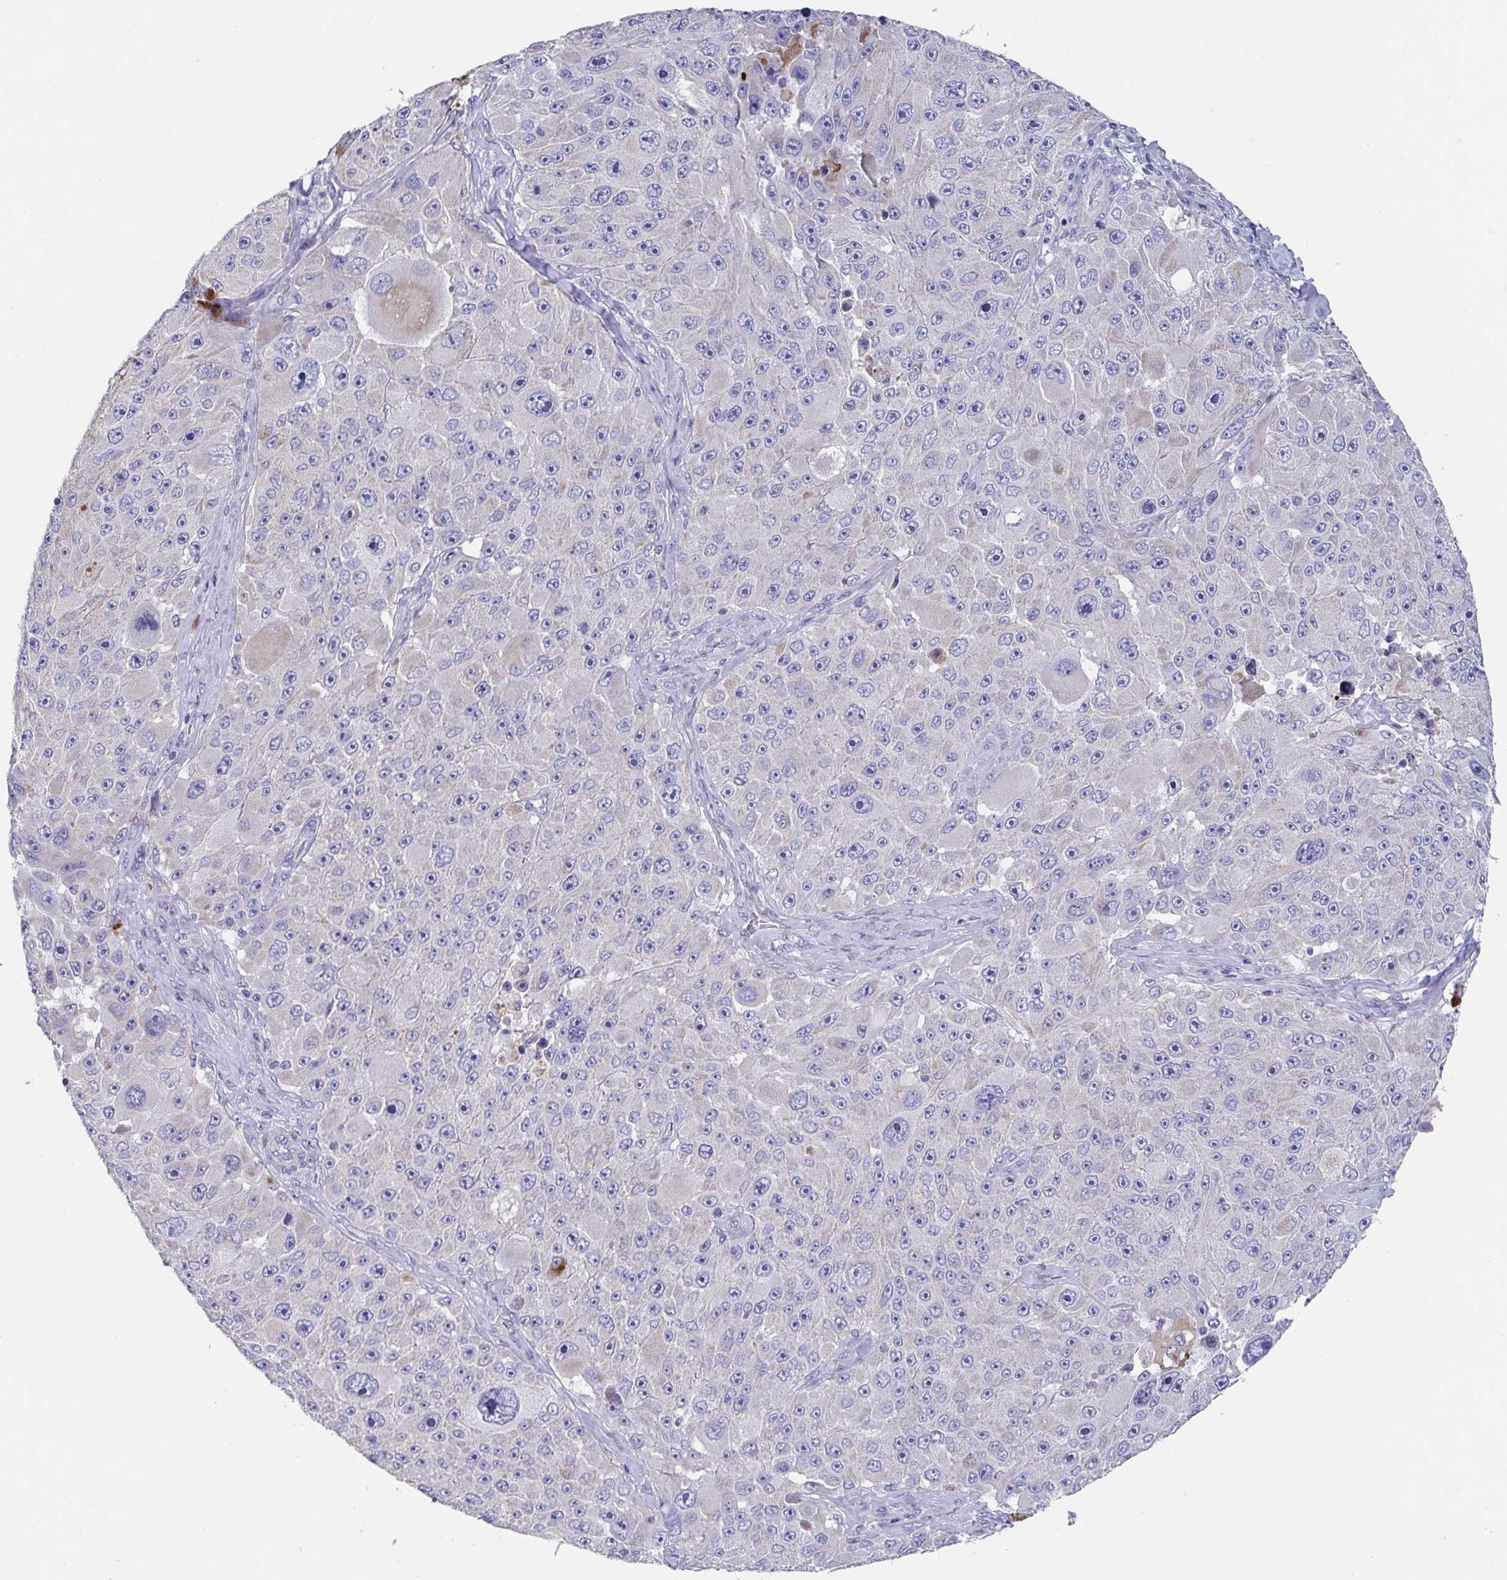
{"staining": {"intensity": "negative", "quantity": "none", "location": "none"}, "tissue": "melanoma", "cell_type": "Tumor cells", "image_type": "cancer", "snomed": [{"axis": "morphology", "description": "Malignant melanoma, Metastatic site"}, {"axis": "topography", "description": "Lymph node"}], "caption": "This is an IHC photomicrograph of melanoma. There is no staining in tumor cells.", "gene": "ZNF561", "patient": {"sex": "male", "age": 62}}